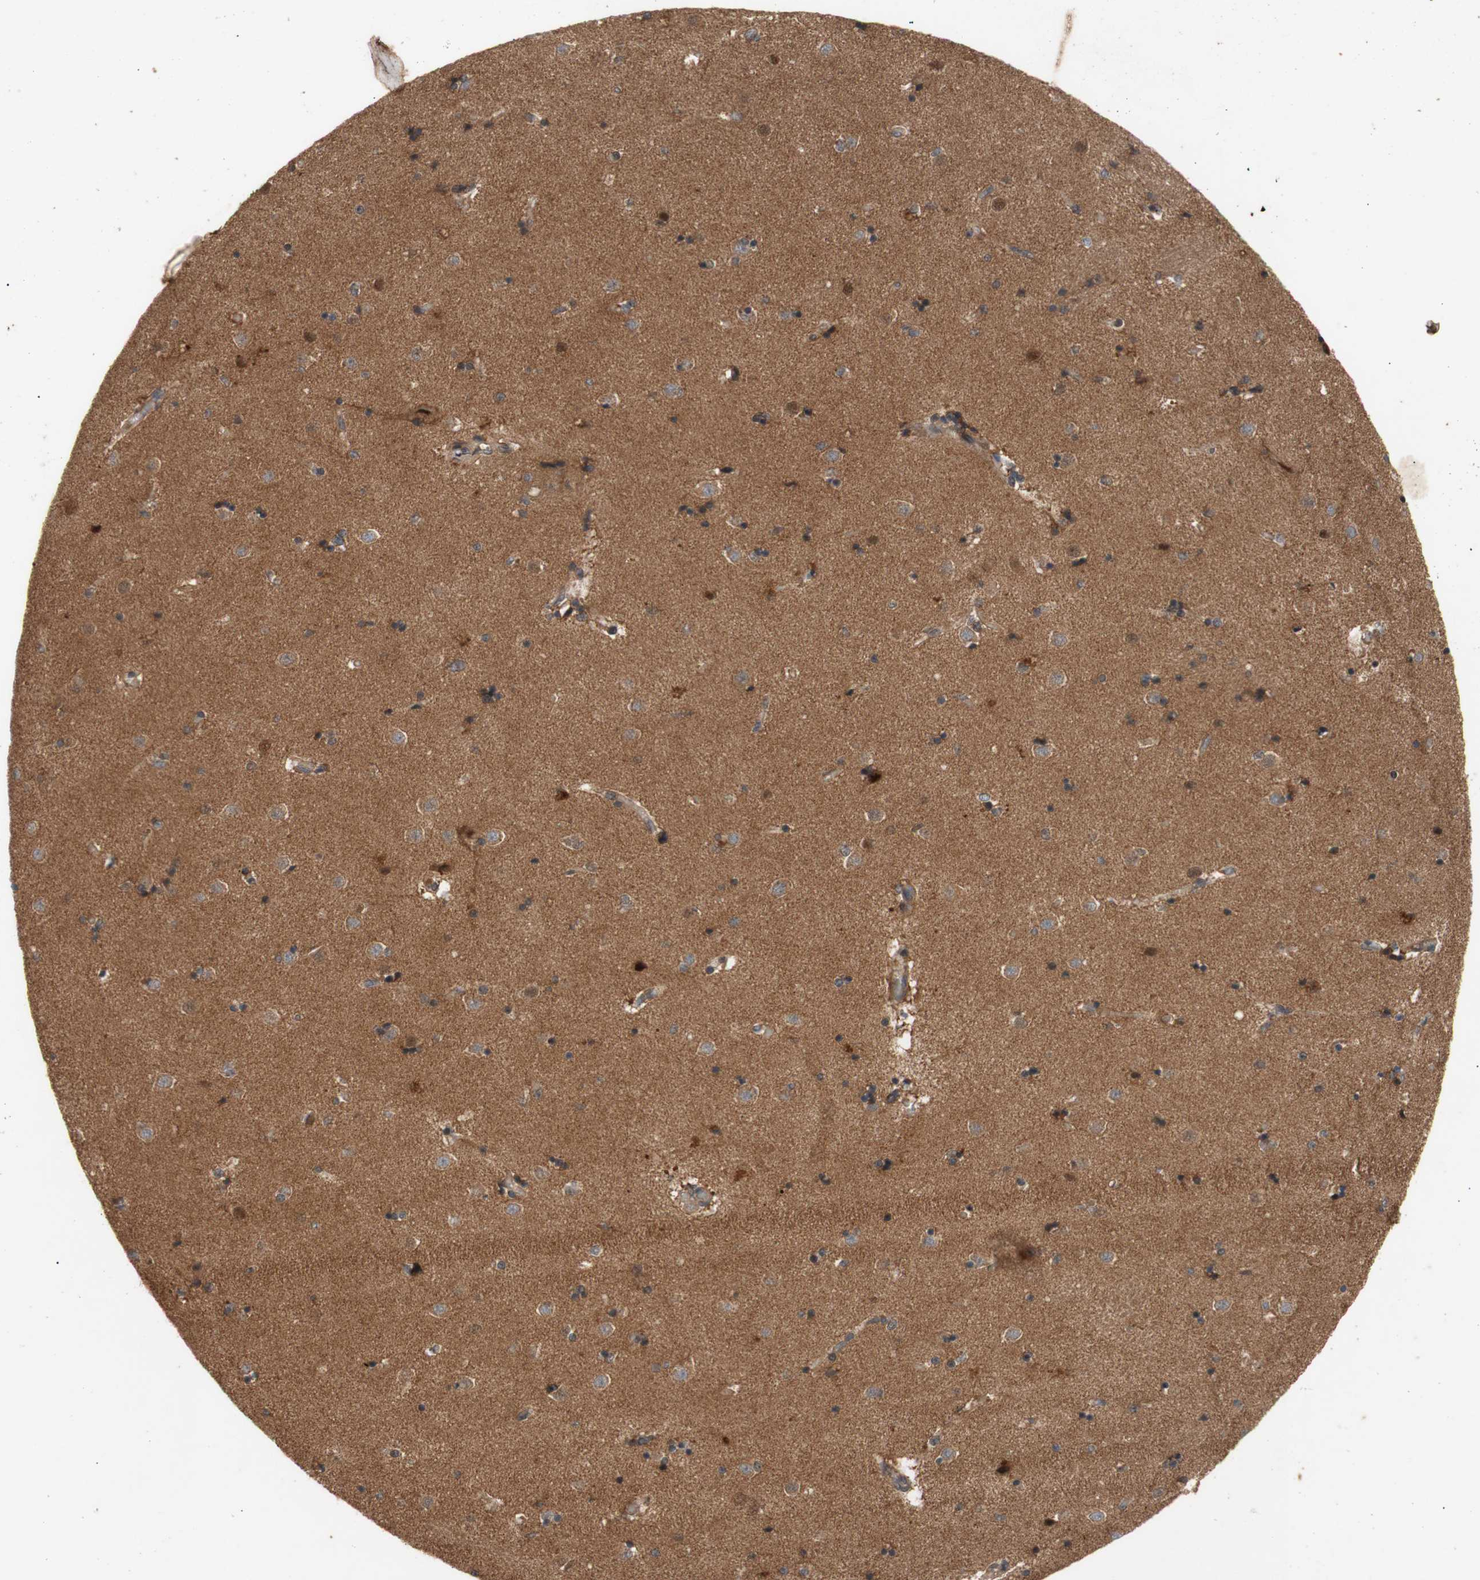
{"staining": {"intensity": "moderate", "quantity": "25%-75%", "location": "cytoplasmic/membranous,nuclear"}, "tissue": "caudate", "cell_type": "Glial cells", "image_type": "normal", "snomed": [{"axis": "morphology", "description": "Normal tissue, NOS"}, {"axis": "topography", "description": "Lateral ventricle wall"}], "caption": "This histopathology image exhibits immunohistochemistry staining of unremarkable human caudate, with medium moderate cytoplasmic/membranous,nuclear expression in approximately 25%-75% of glial cells.", "gene": "PKN1", "patient": {"sex": "female", "age": 54}}